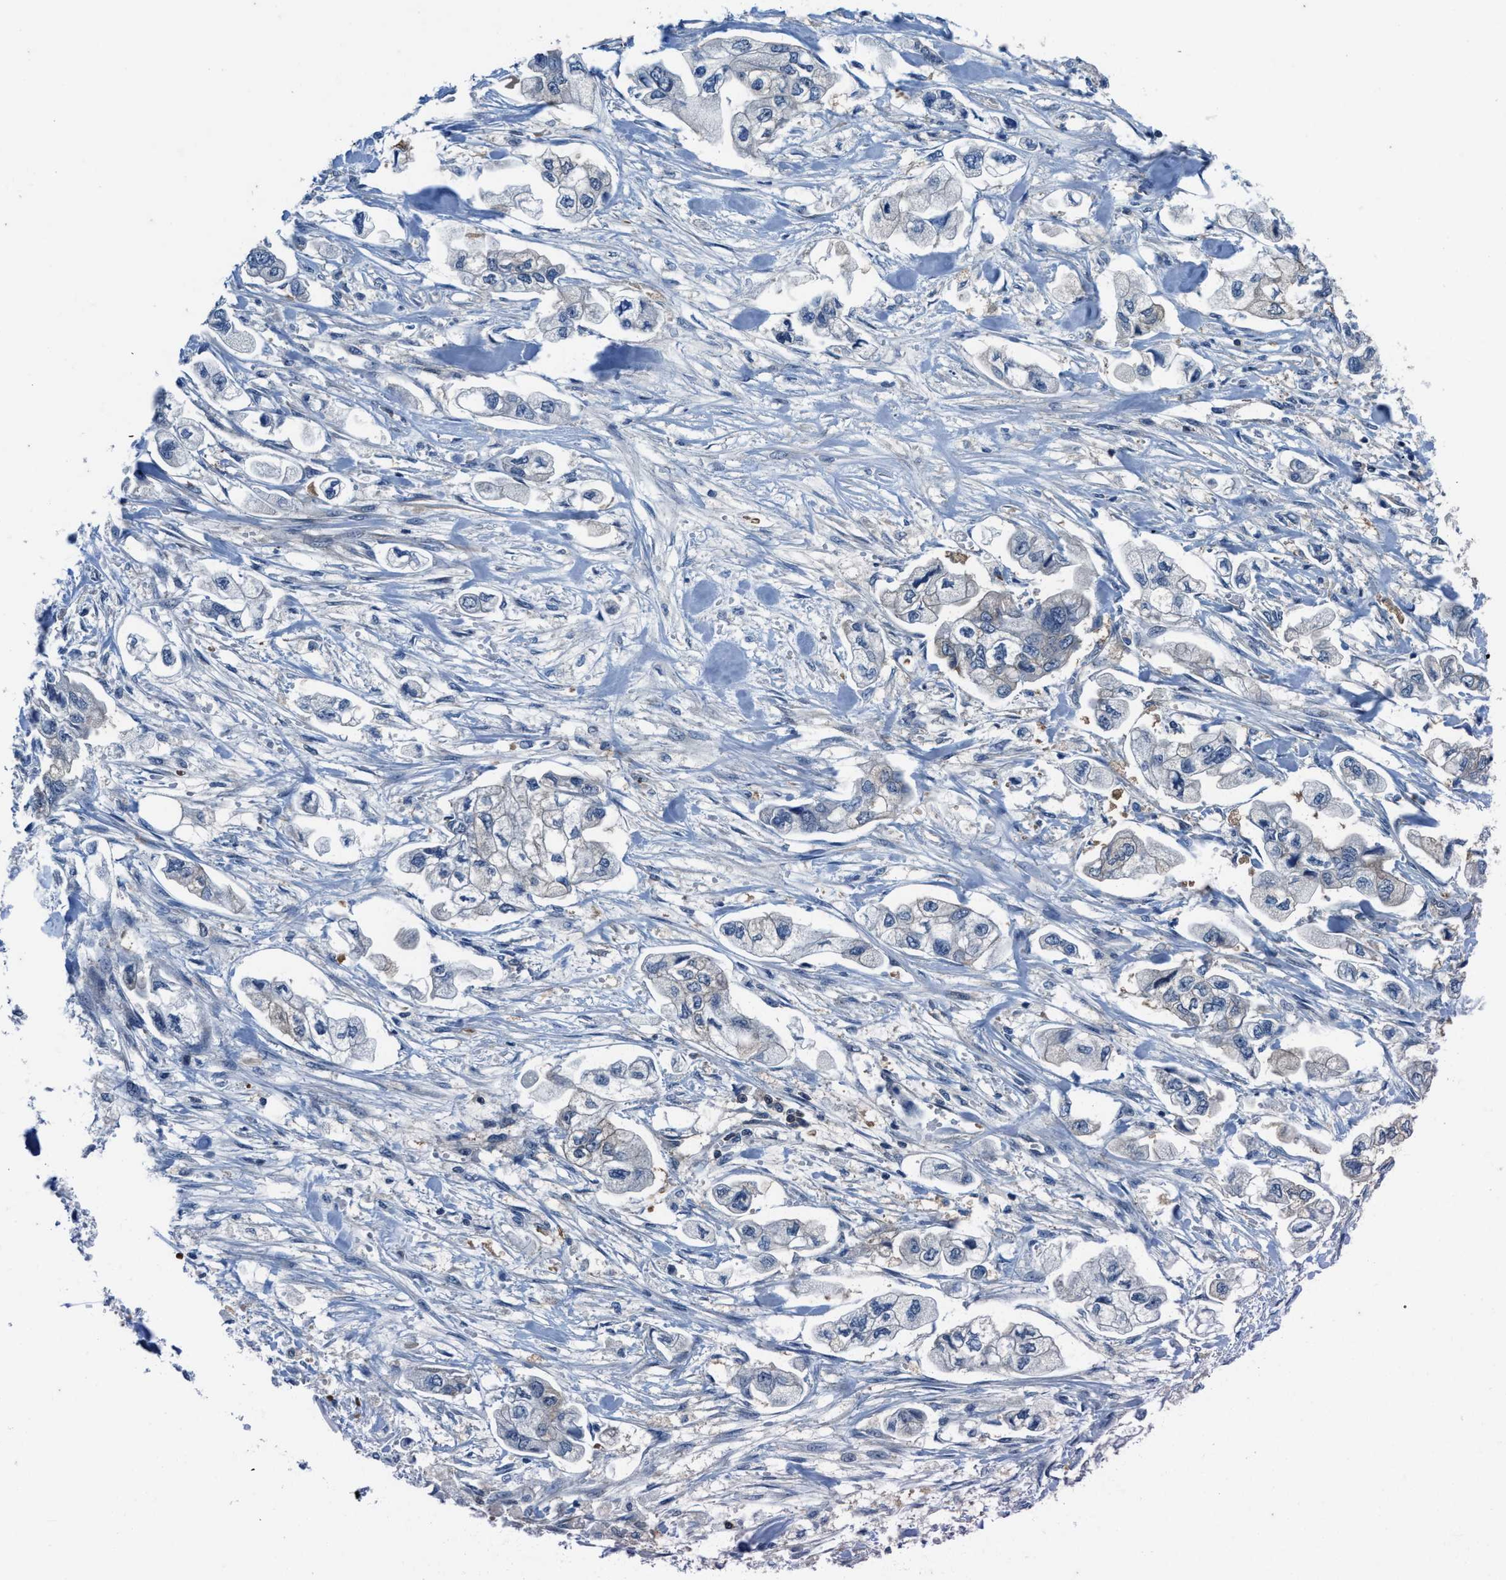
{"staining": {"intensity": "negative", "quantity": "none", "location": "none"}, "tissue": "stomach cancer", "cell_type": "Tumor cells", "image_type": "cancer", "snomed": [{"axis": "morphology", "description": "Normal tissue, NOS"}, {"axis": "morphology", "description": "Adenocarcinoma, NOS"}, {"axis": "topography", "description": "Stomach"}], "caption": "Protein analysis of stomach adenocarcinoma displays no significant staining in tumor cells.", "gene": "NUDT5", "patient": {"sex": "male", "age": 62}}